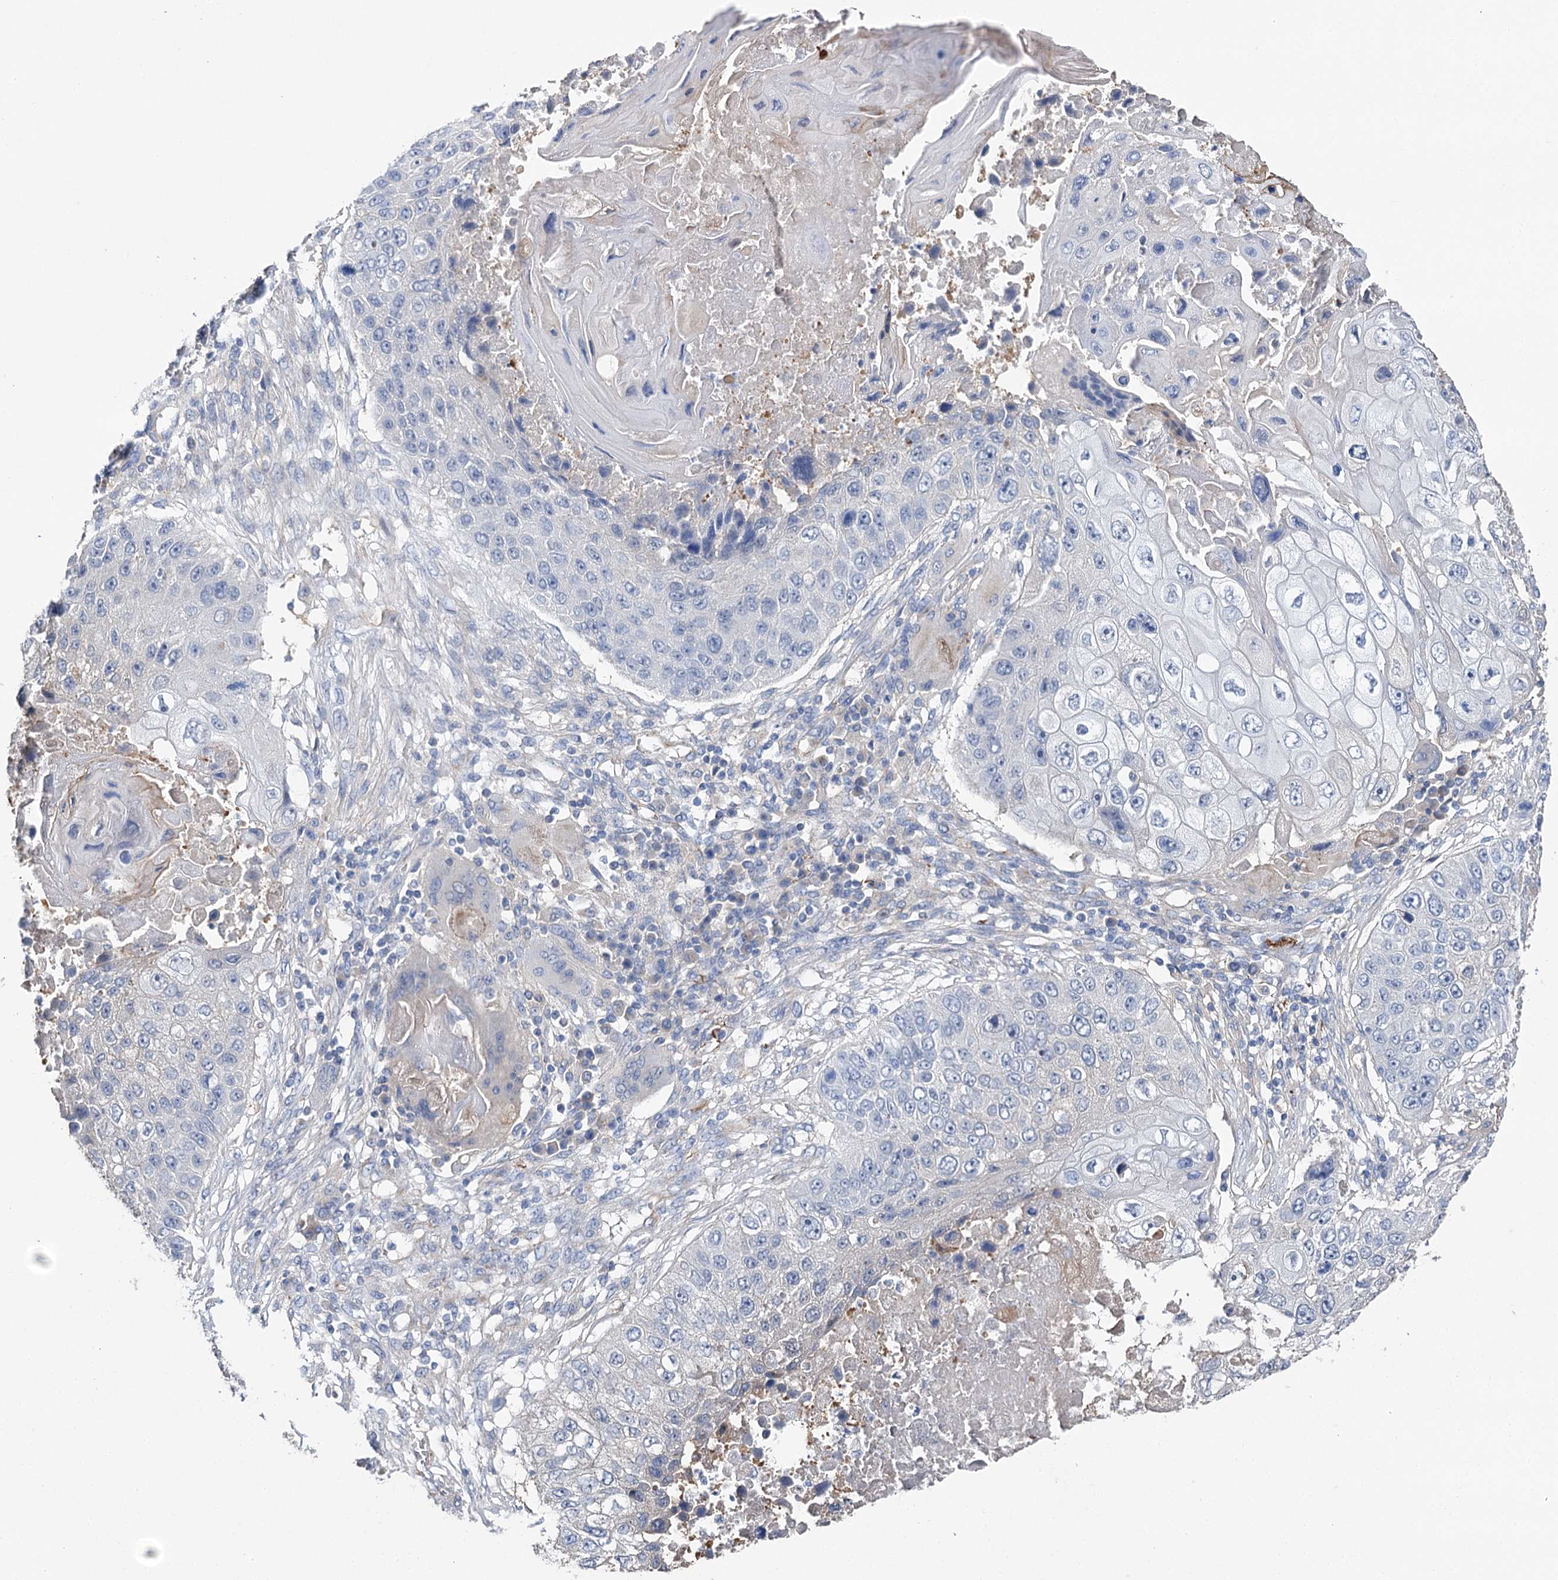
{"staining": {"intensity": "negative", "quantity": "none", "location": "none"}, "tissue": "lung cancer", "cell_type": "Tumor cells", "image_type": "cancer", "snomed": [{"axis": "morphology", "description": "Squamous cell carcinoma, NOS"}, {"axis": "topography", "description": "Lung"}], "caption": "IHC micrograph of neoplastic tissue: lung cancer stained with DAB demonstrates no significant protein expression in tumor cells.", "gene": "EPYC", "patient": {"sex": "male", "age": 61}}